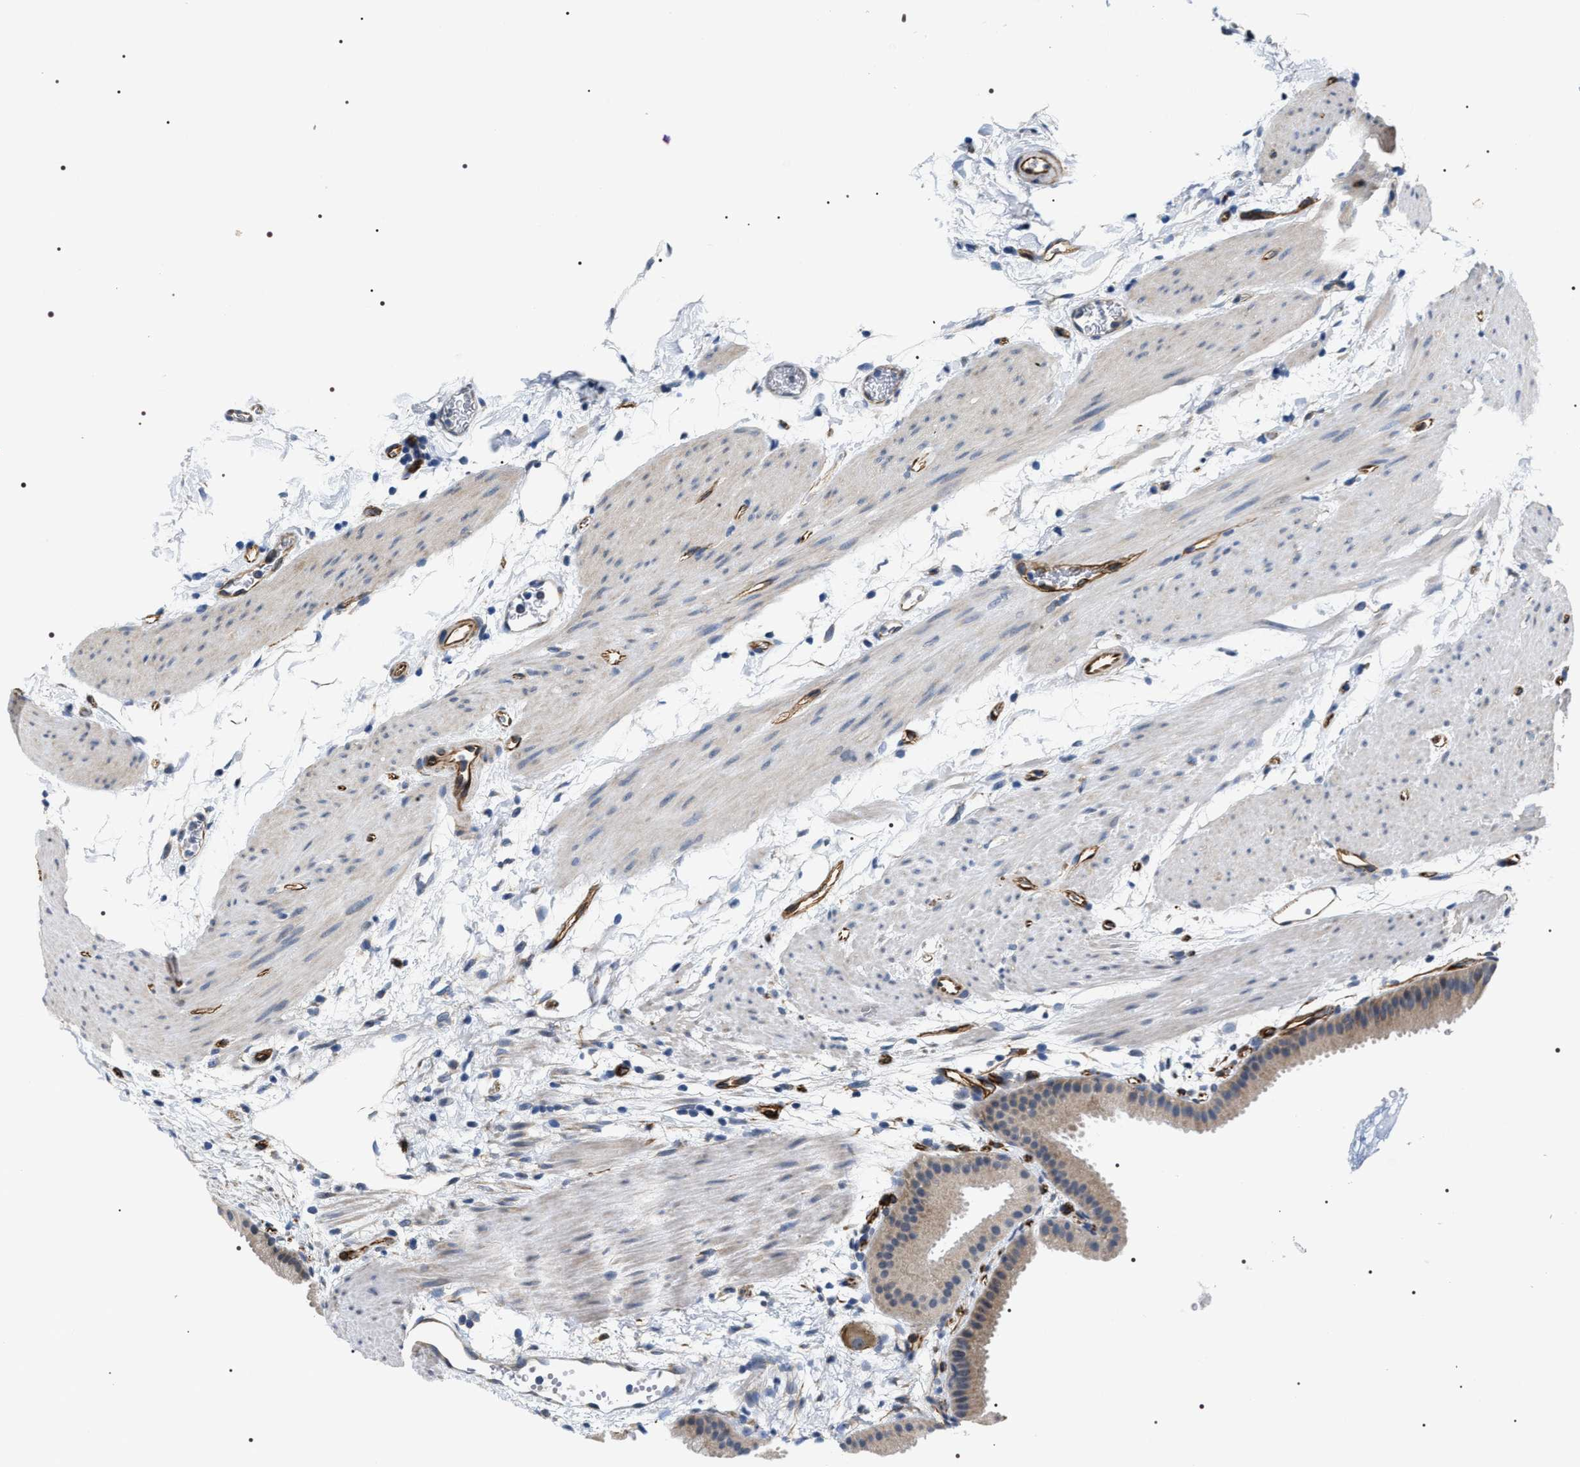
{"staining": {"intensity": "weak", "quantity": "<25%", "location": "cytoplasmic/membranous"}, "tissue": "gallbladder", "cell_type": "Glandular cells", "image_type": "normal", "snomed": [{"axis": "morphology", "description": "Normal tissue, NOS"}, {"axis": "topography", "description": "Gallbladder"}], "caption": "An immunohistochemistry (IHC) image of unremarkable gallbladder is shown. There is no staining in glandular cells of gallbladder.", "gene": "PKD1L1", "patient": {"sex": "female", "age": 64}}